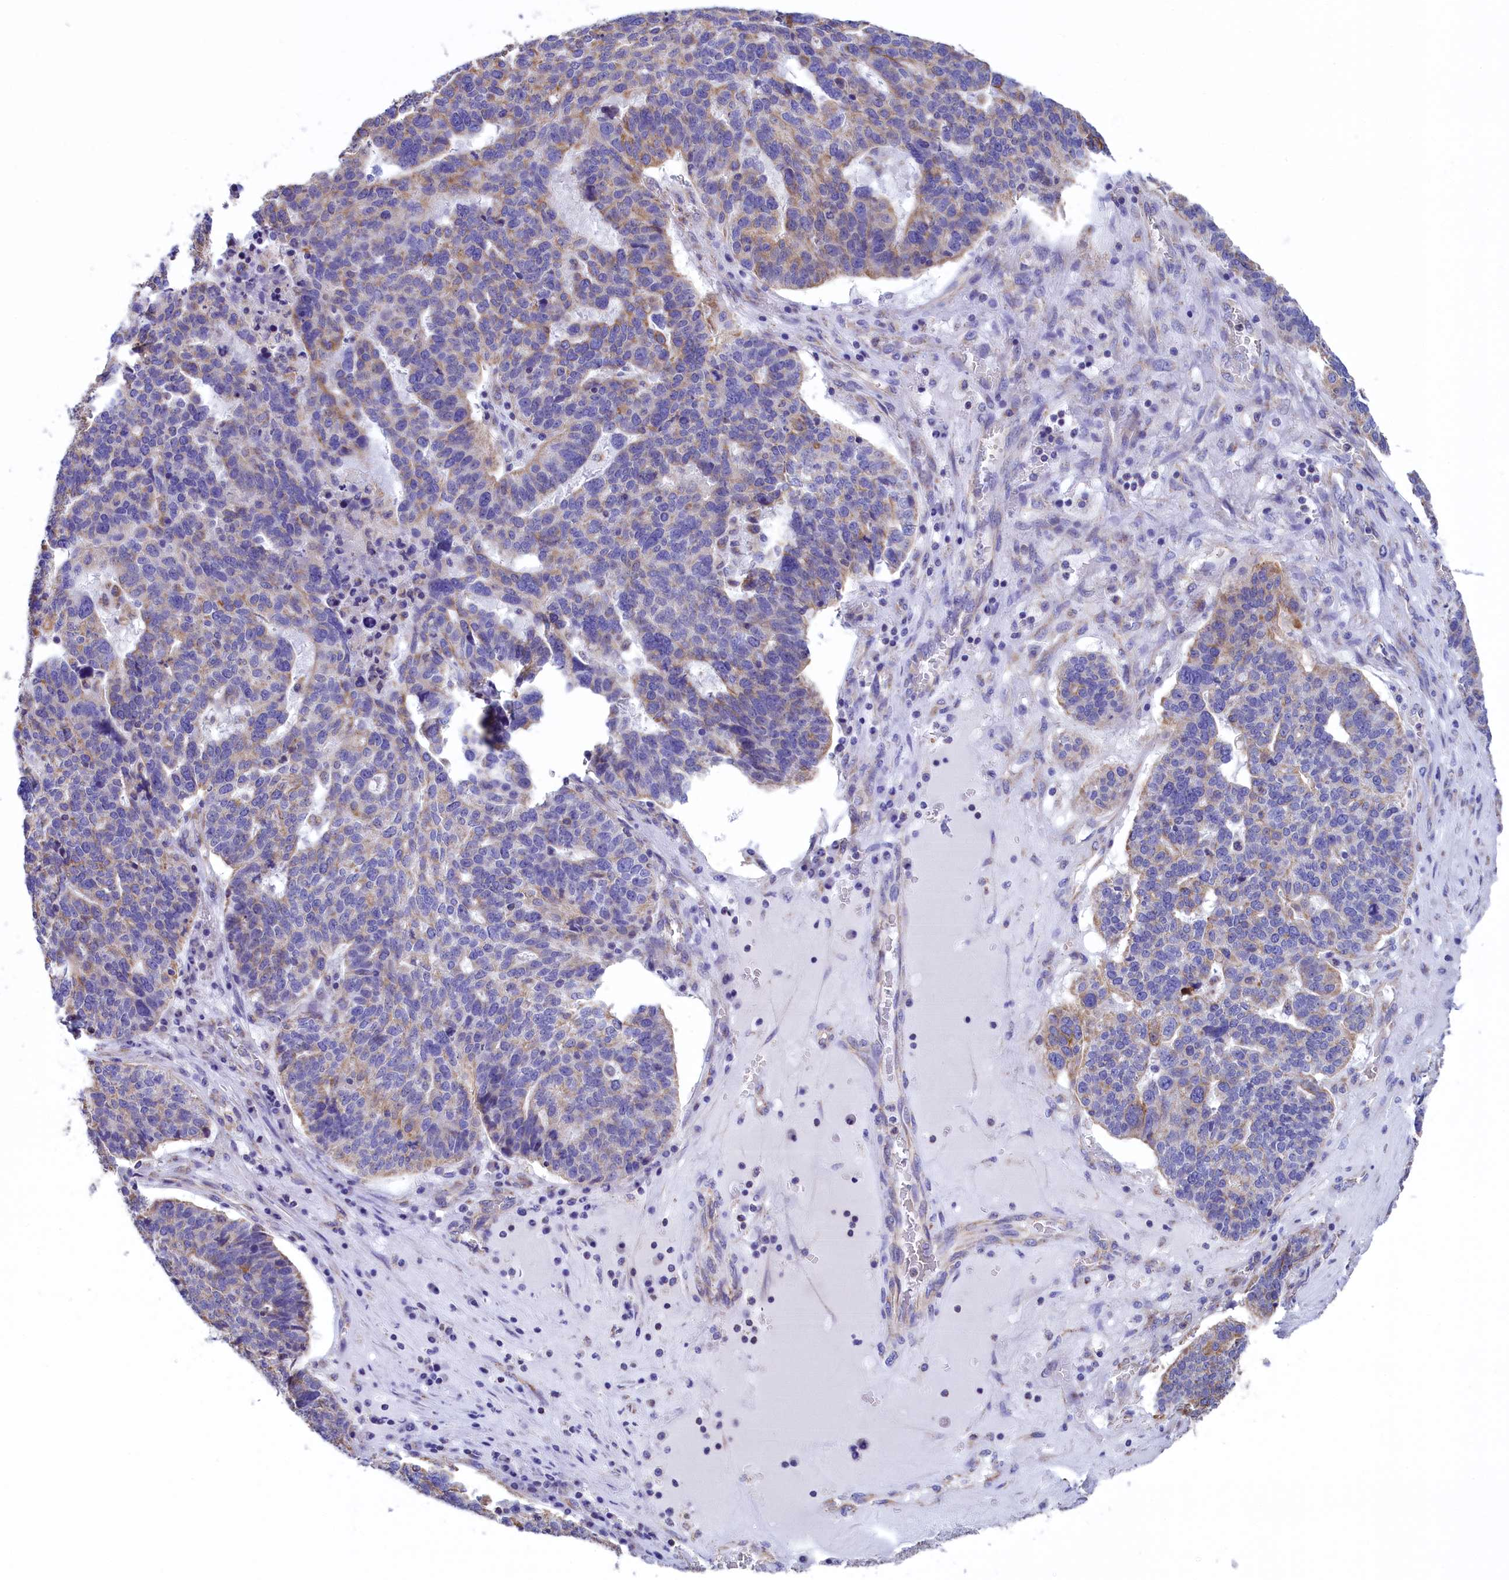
{"staining": {"intensity": "weak", "quantity": "<25%", "location": "cytoplasmic/membranous"}, "tissue": "ovarian cancer", "cell_type": "Tumor cells", "image_type": "cancer", "snomed": [{"axis": "morphology", "description": "Cystadenocarcinoma, serous, NOS"}, {"axis": "topography", "description": "Ovary"}], "caption": "The photomicrograph displays no significant staining in tumor cells of ovarian serous cystadenocarcinoma.", "gene": "GATB", "patient": {"sex": "female", "age": 59}}